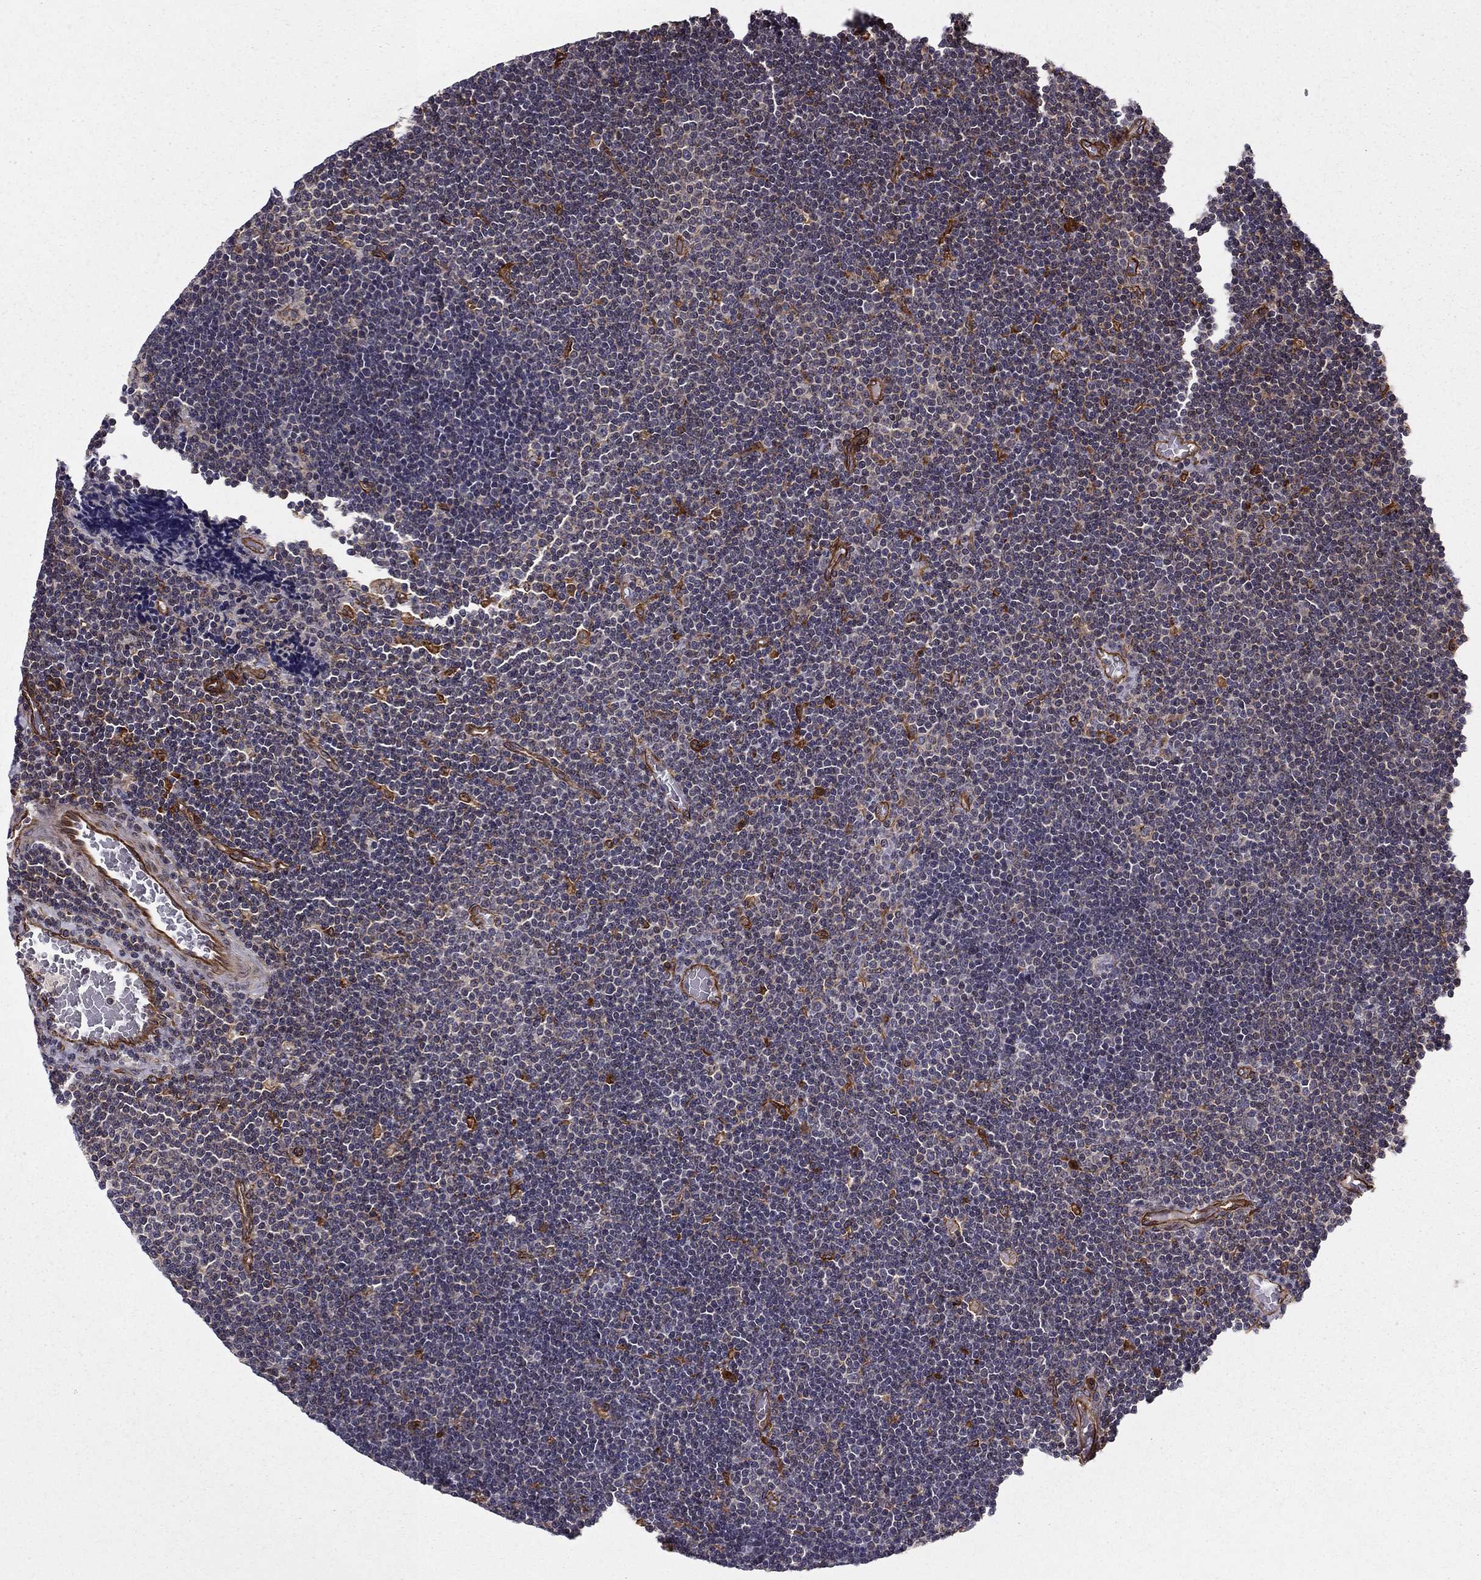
{"staining": {"intensity": "strong", "quantity": "<25%", "location": "cytoplasmic/membranous"}, "tissue": "lymphoma", "cell_type": "Tumor cells", "image_type": "cancer", "snomed": [{"axis": "morphology", "description": "Malignant lymphoma, non-Hodgkin's type, Low grade"}, {"axis": "topography", "description": "Brain"}], "caption": "Lymphoma stained for a protein shows strong cytoplasmic/membranous positivity in tumor cells.", "gene": "SHMT1", "patient": {"sex": "female", "age": 66}}